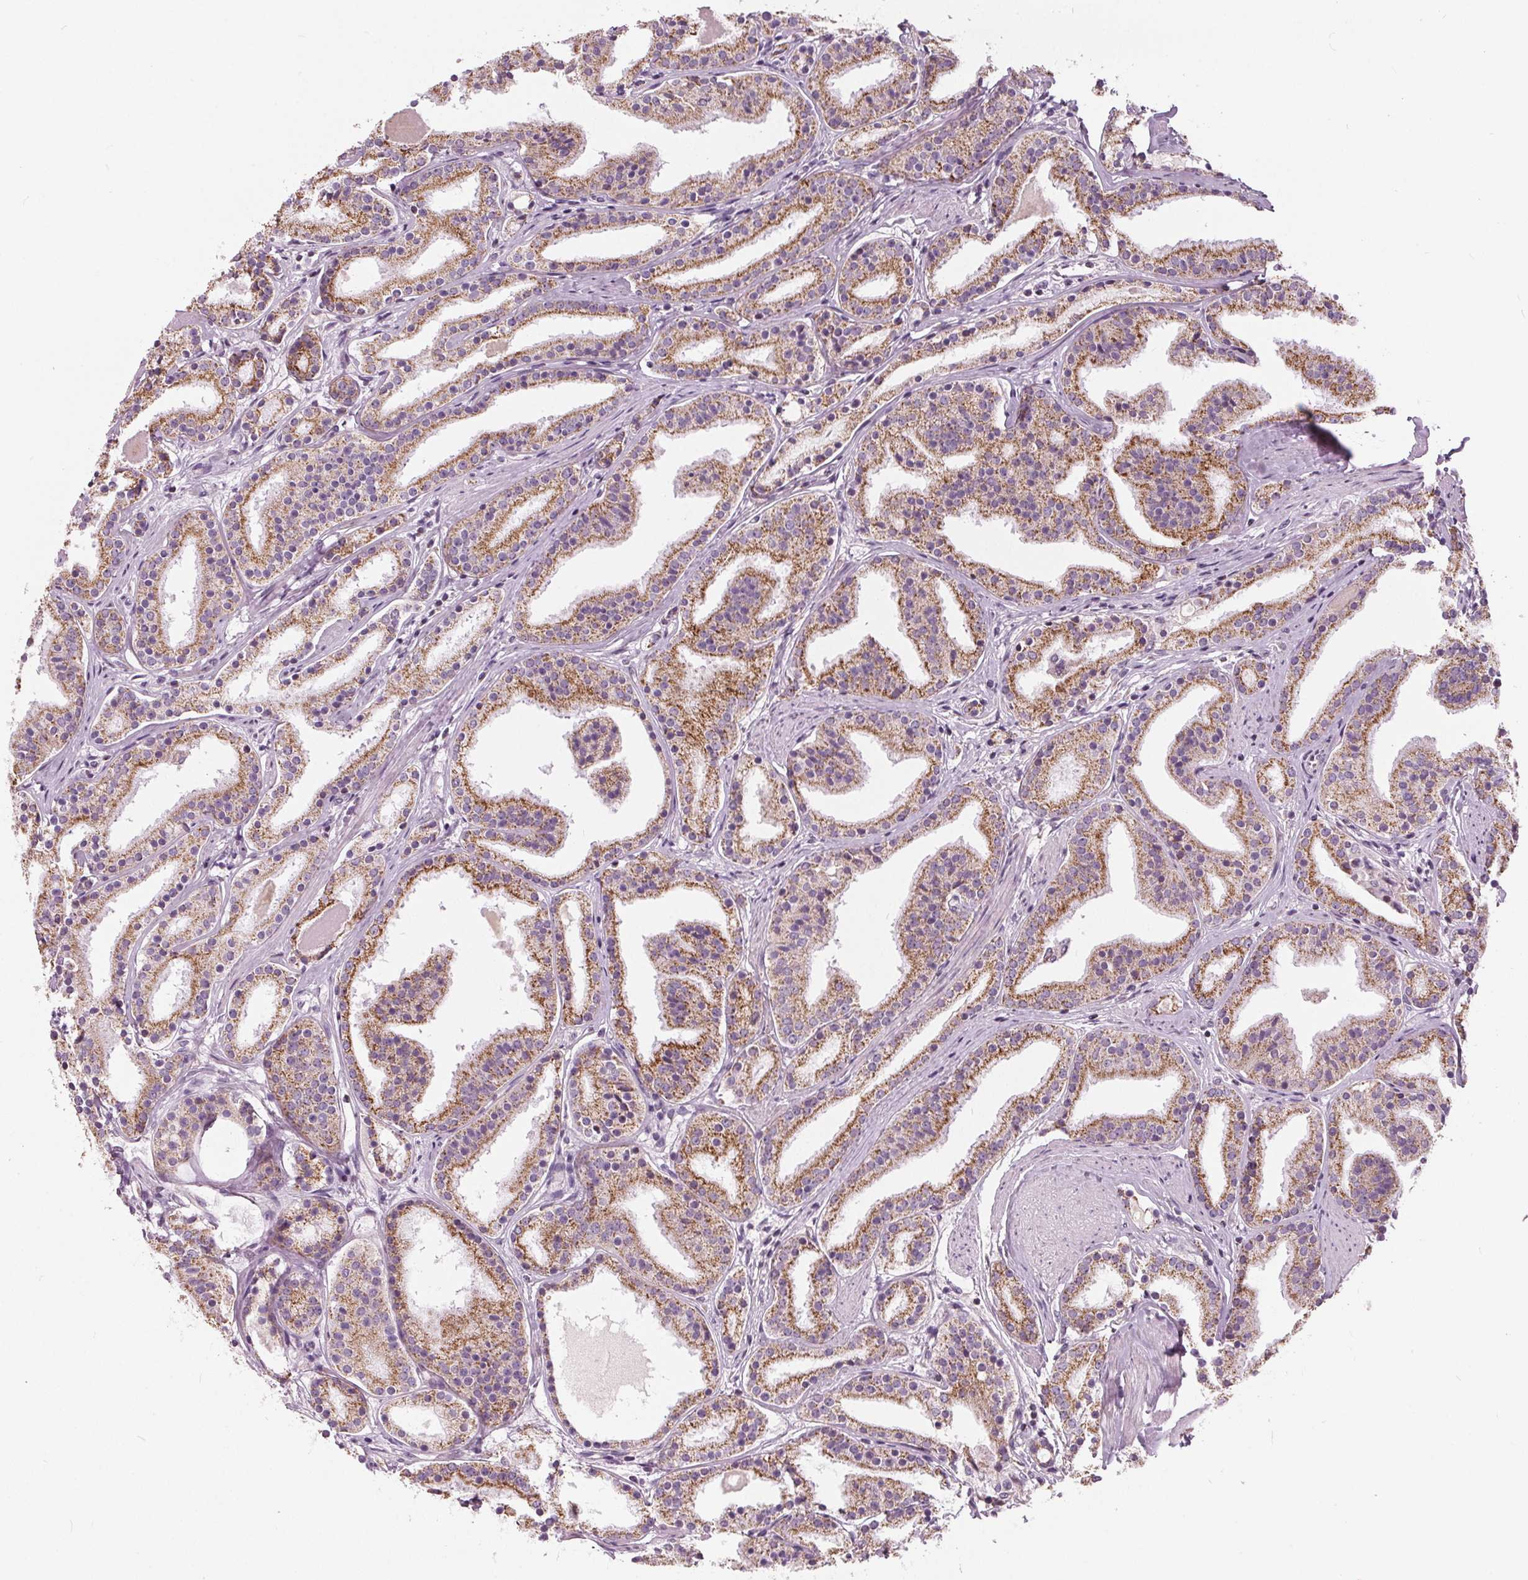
{"staining": {"intensity": "moderate", "quantity": ">75%", "location": "cytoplasmic/membranous"}, "tissue": "prostate cancer", "cell_type": "Tumor cells", "image_type": "cancer", "snomed": [{"axis": "morphology", "description": "Adenocarcinoma, High grade"}, {"axis": "topography", "description": "Prostate"}], "caption": "About >75% of tumor cells in human prostate cancer display moderate cytoplasmic/membranous protein expression as visualized by brown immunohistochemical staining.", "gene": "ECI2", "patient": {"sex": "male", "age": 63}}